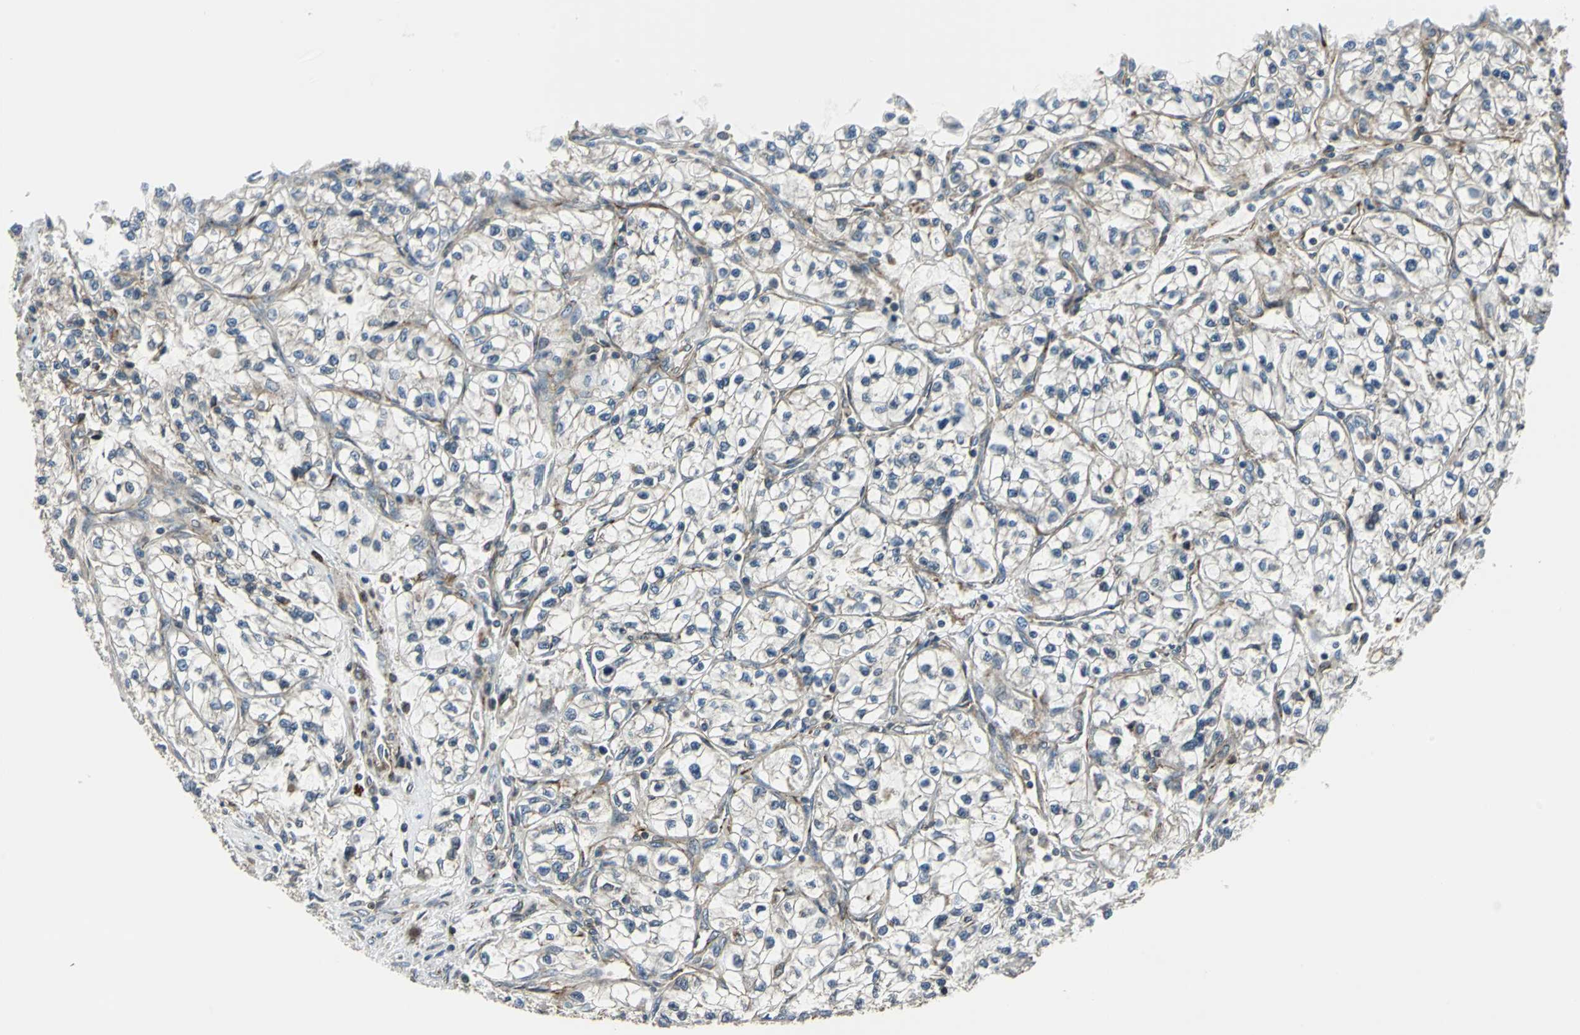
{"staining": {"intensity": "negative", "quantity": "none", "location": "none"}, "tissue": "renal cancer", "cell_type": "Tumor cells", "image_type": "cancer", "snomed": [{"axis": "morphology", "description": "Adenocarcinoma, NOS"}, {"axis": "topography", "description": "Kidney"}], "caption": "Renal cancer was stained to show a protein in brown. There is no significant staining in tumor cells.", "gene": "HTATIP2", "patient": {"sex": "female", "age": 57}}